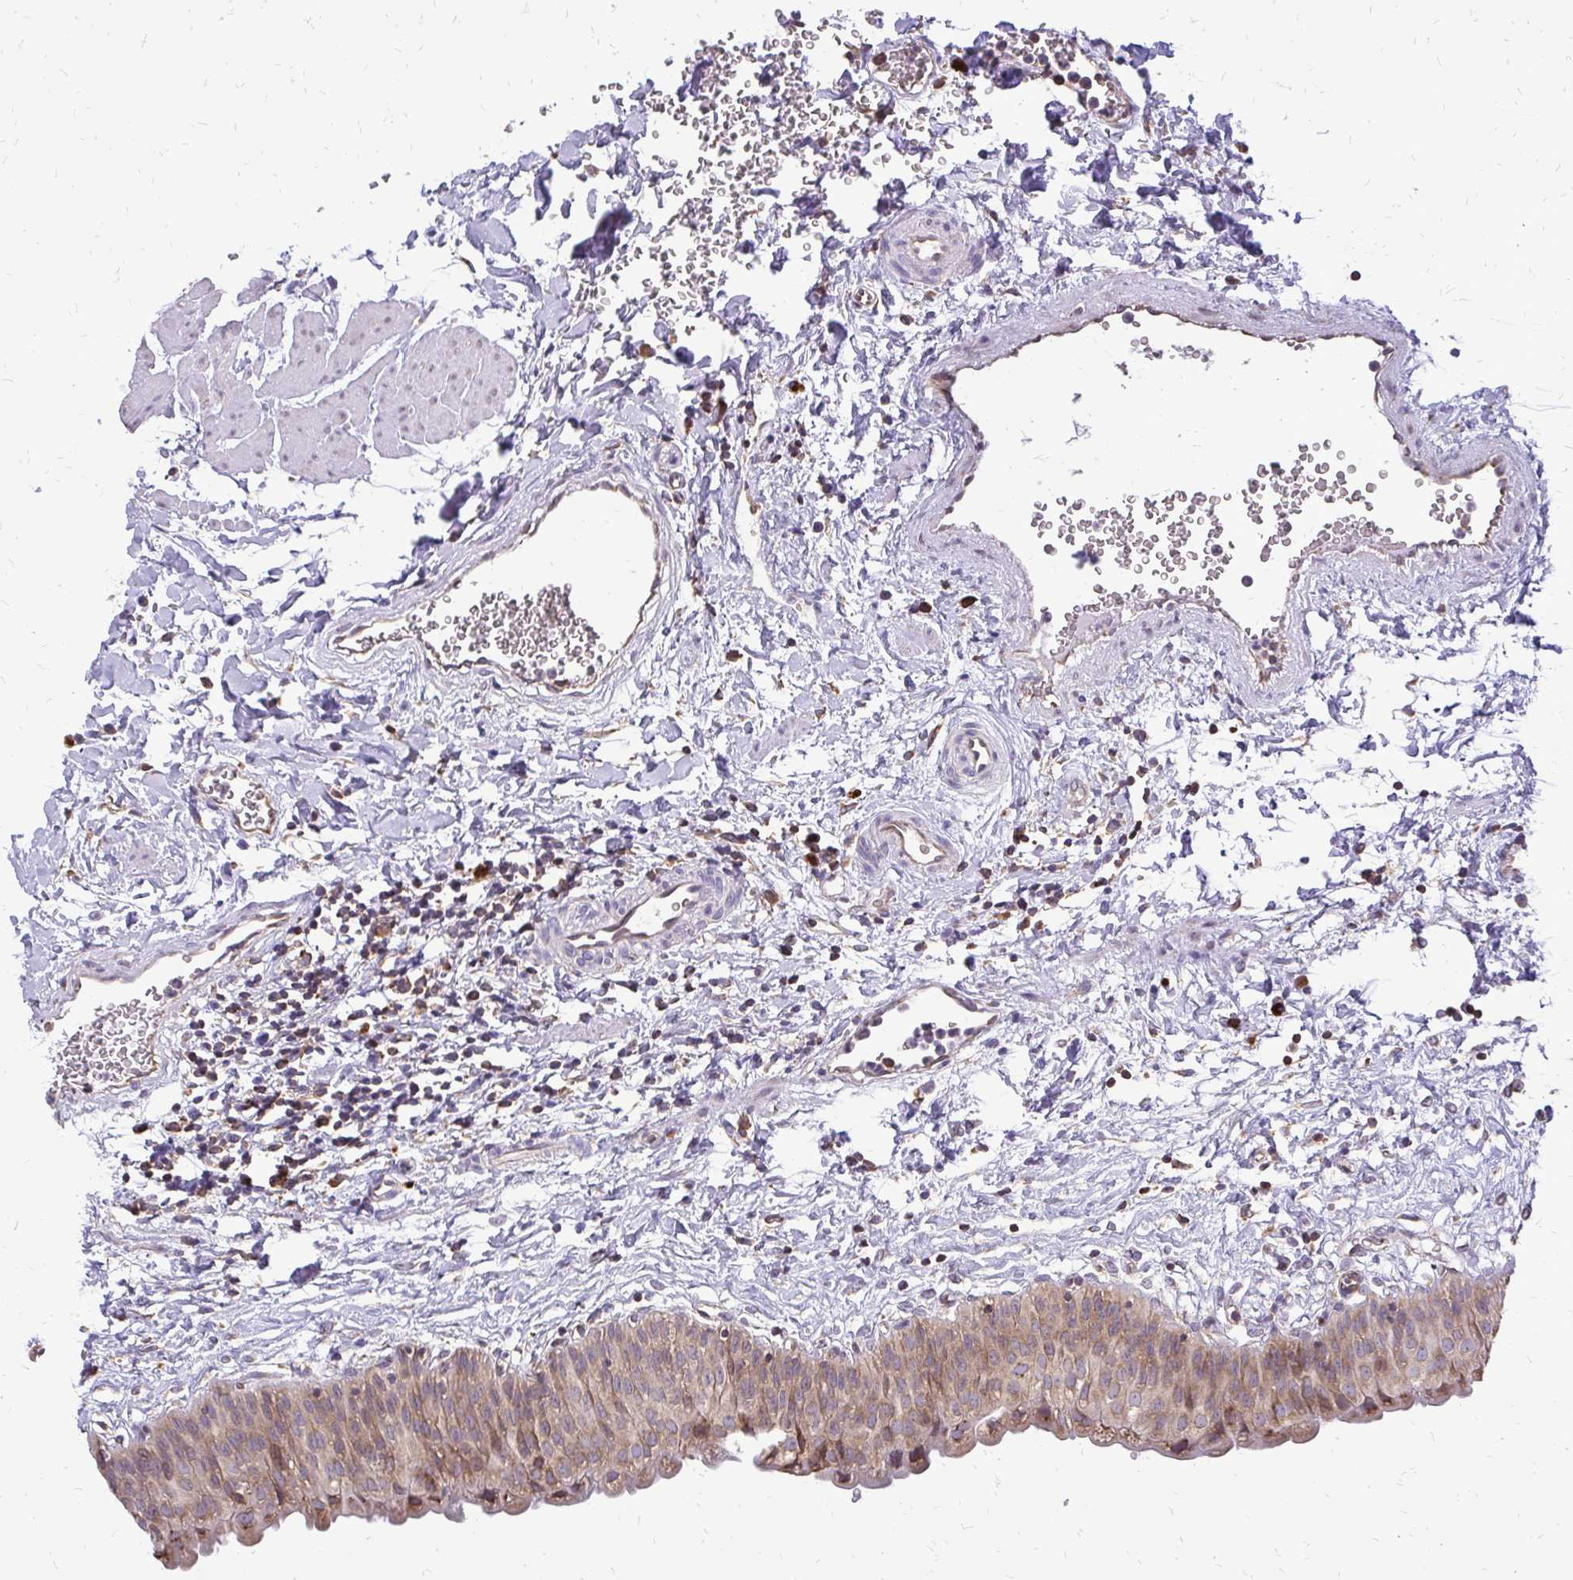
{"staining": {"intensity": "moderate", "quantity": ">75%", "location": "cytoplasmic/membranous"}, "tissue": "urinary bladder", "cell_type": "Urothelial cells", "image_type": "normal", "snomed": [{"axis": "morphology", "description": "Normal tissue, NOS"}, {"axis": "topography", "description": "Urinary bladder"}], "caption": "This photomicrograph shows immunohistochemistry (IHC) staining of normal human urinary bladder, with medium moderate cytoplasmic/membranous positivity in approximately >75% of urothelial cells.", "gene": "RPS3", "patient": {"sex": "male", "age": 55}}